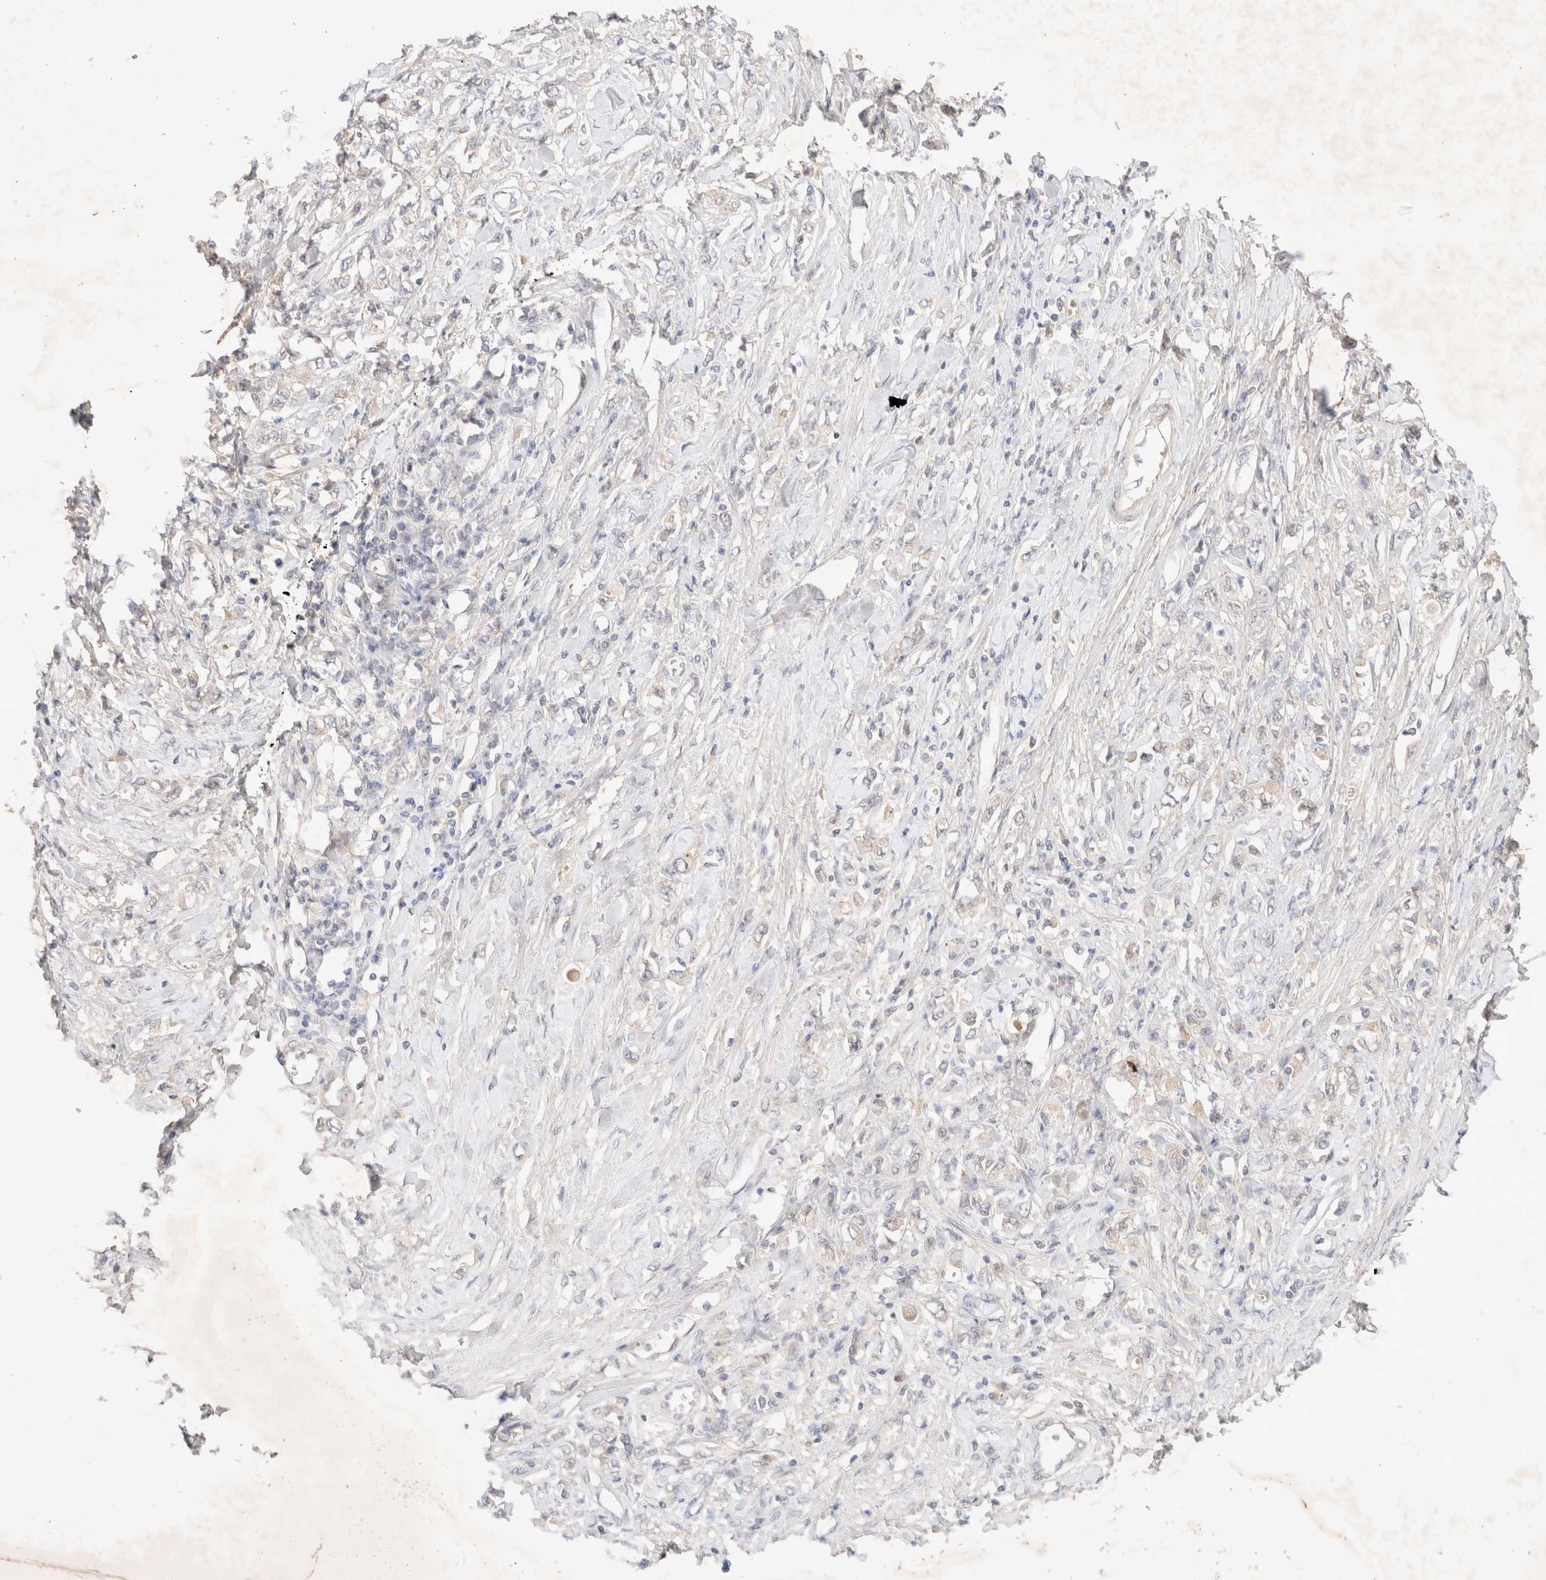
{"staining": {"intensity": "negative", "quantity": "none", "location": "none"}, "tissue": "stomach cancer", "cell_type": "Tumor cells", "image_type": "cancer", "snomed": [{"axis": "morphology", "description": "Adenocarcinoma, NOS"}, {"axis": "topography", "description": "Stomach"}], "caption": "Immunohistochemistry histopathology image of human adenocarcinoma (stomach) stained for a protein (brown), which demonstrates no expression in tumor cells. Brightfield microscopy of immunohistochemistry stained with DAB (3,3'-diaminobenzidine) (brown) and hematoxylin (blue), captured at high magnification.", "gene": "SARM1", "patient": {"sex": "female", "age": 76}}